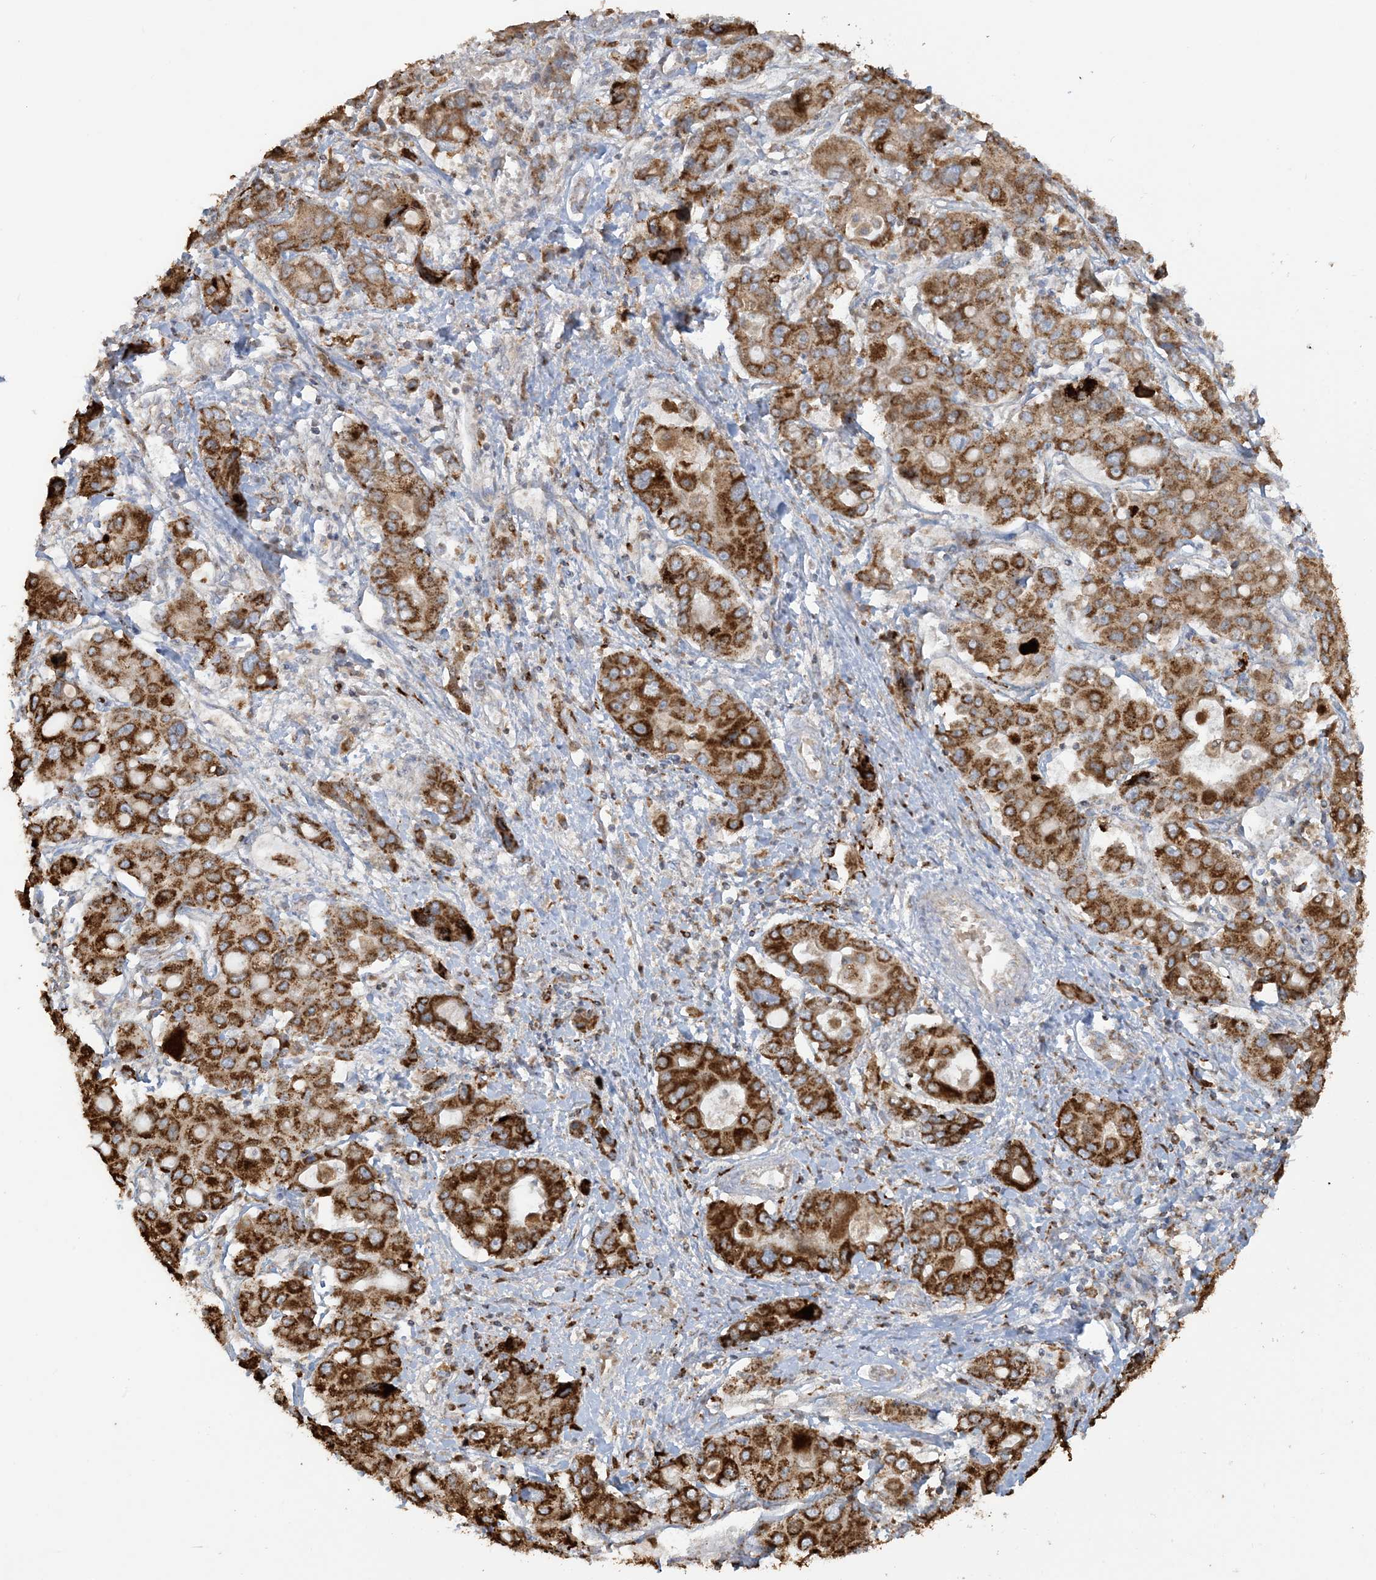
{"staining": {"intensity": "strong", "quantity": ">75%", "location": "cytoplasmic/membranous"}, "tissue": "liver cancer", "cell_type": "Tumor cells", "image_type": "cancer", "snomed": [{"axis": "morphology", "description": "Cholangiocarcinoma"}, {"axis": "topography", "description": "Liver"}], "caption": "Cholangiocarcinoma (liver) stained with a protein marker reveals strong staining in tumor cells.", "gene": "AGA", "patient": {"sex": "male", "age": 67}}